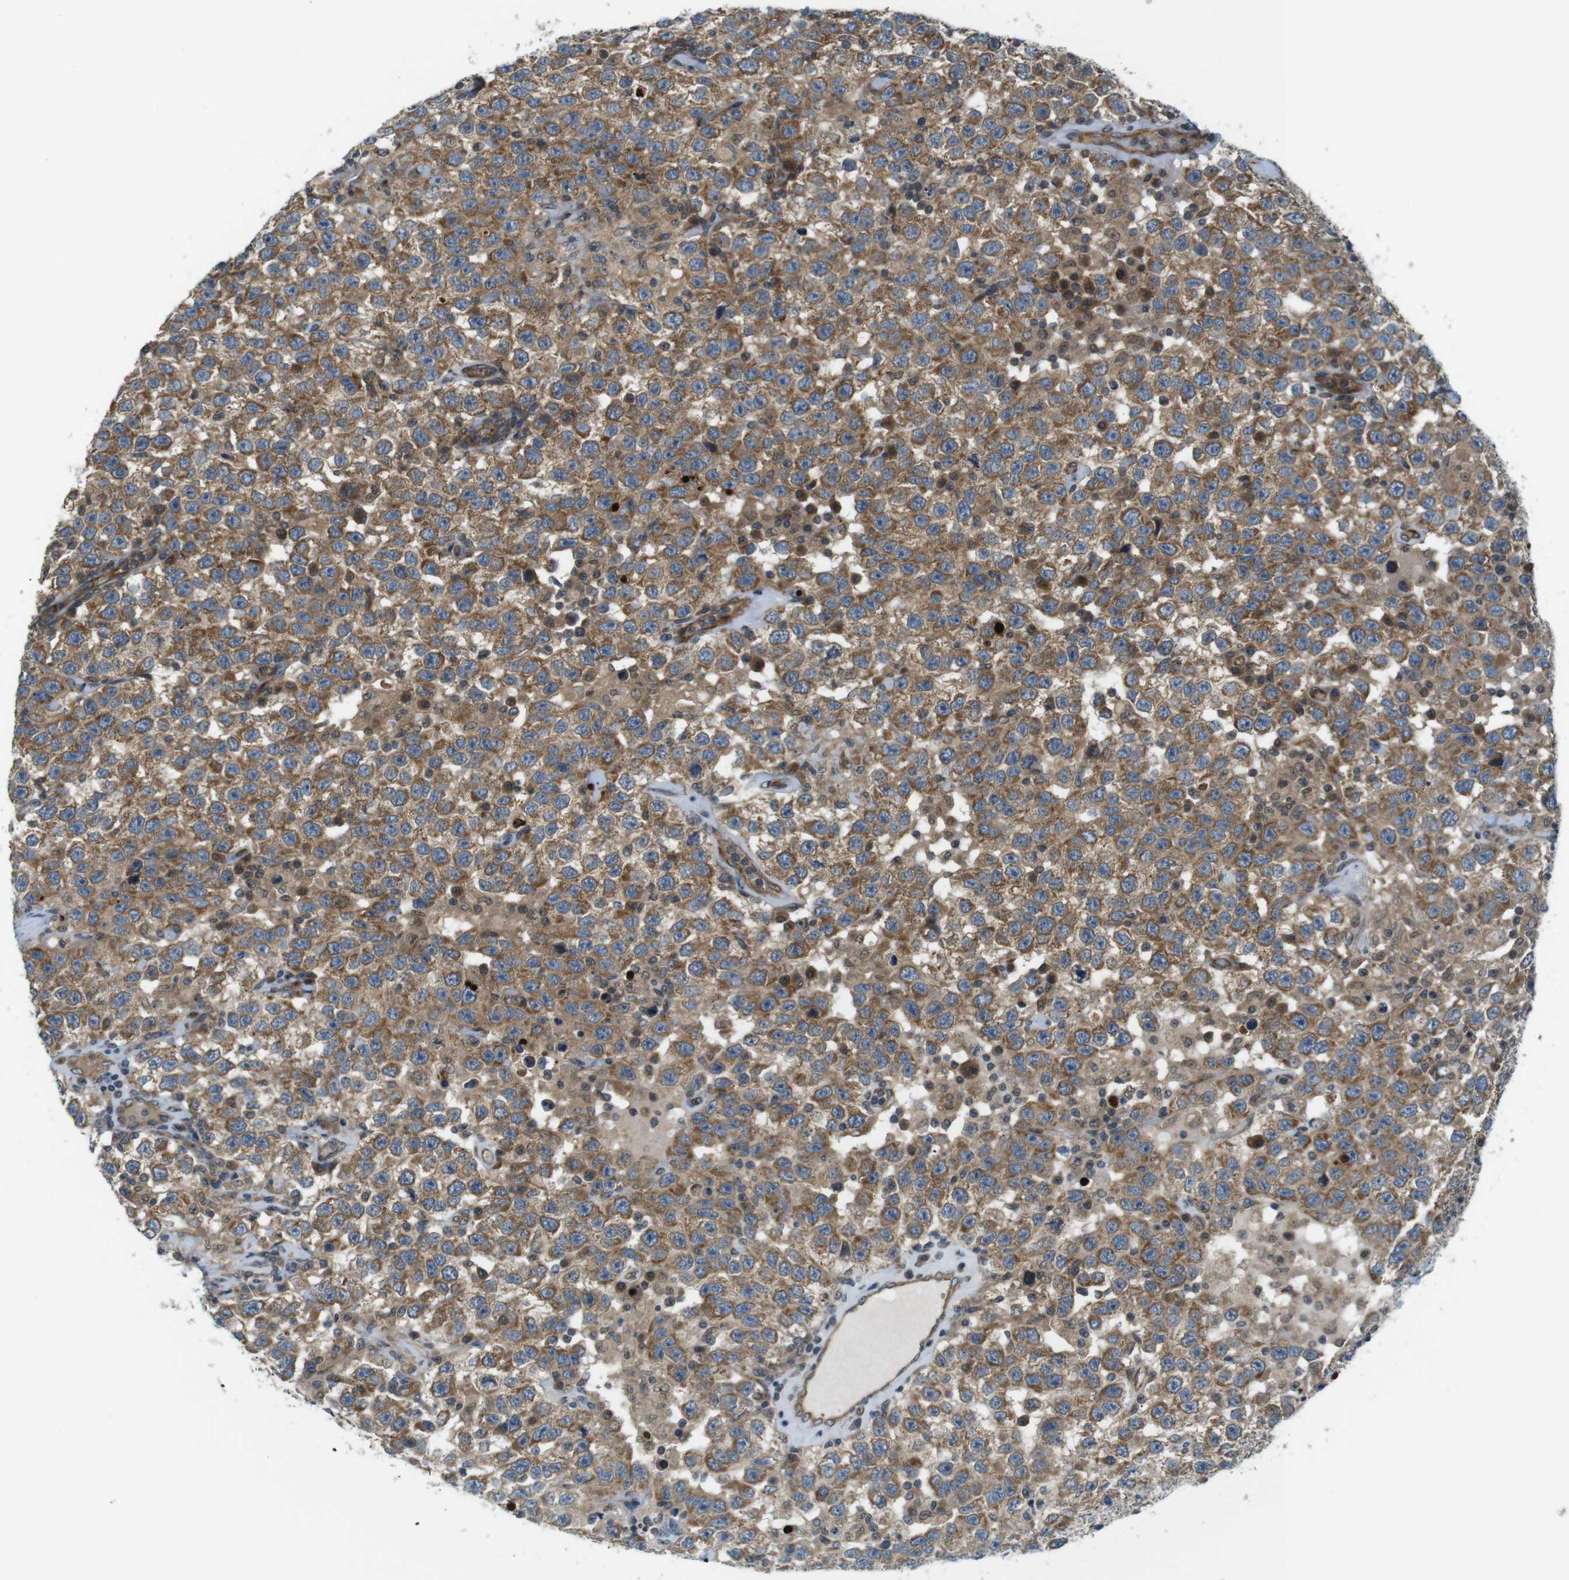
{"staining": {"intensity": "moderate", "quantity": ">75%", "location": "cytoplasmic/membranous"}, "tissue": "testis cancer", "cell_type": "Tumor cells", "image_type": "cancer", "snomed": [{"axis": "morphology", "description": "Seminoma, NOS"}, {"axis": "topography", "description": "Testis"}], "caption": "Approximately >75% of tumor cells in human testis cancer (seminoma) show moderate cytoplasmic/membranous protein staining as visualized by brown immunohistochemical staining.", "gene": "TSC1", "patient": {"sex": "male", "age": 41}}